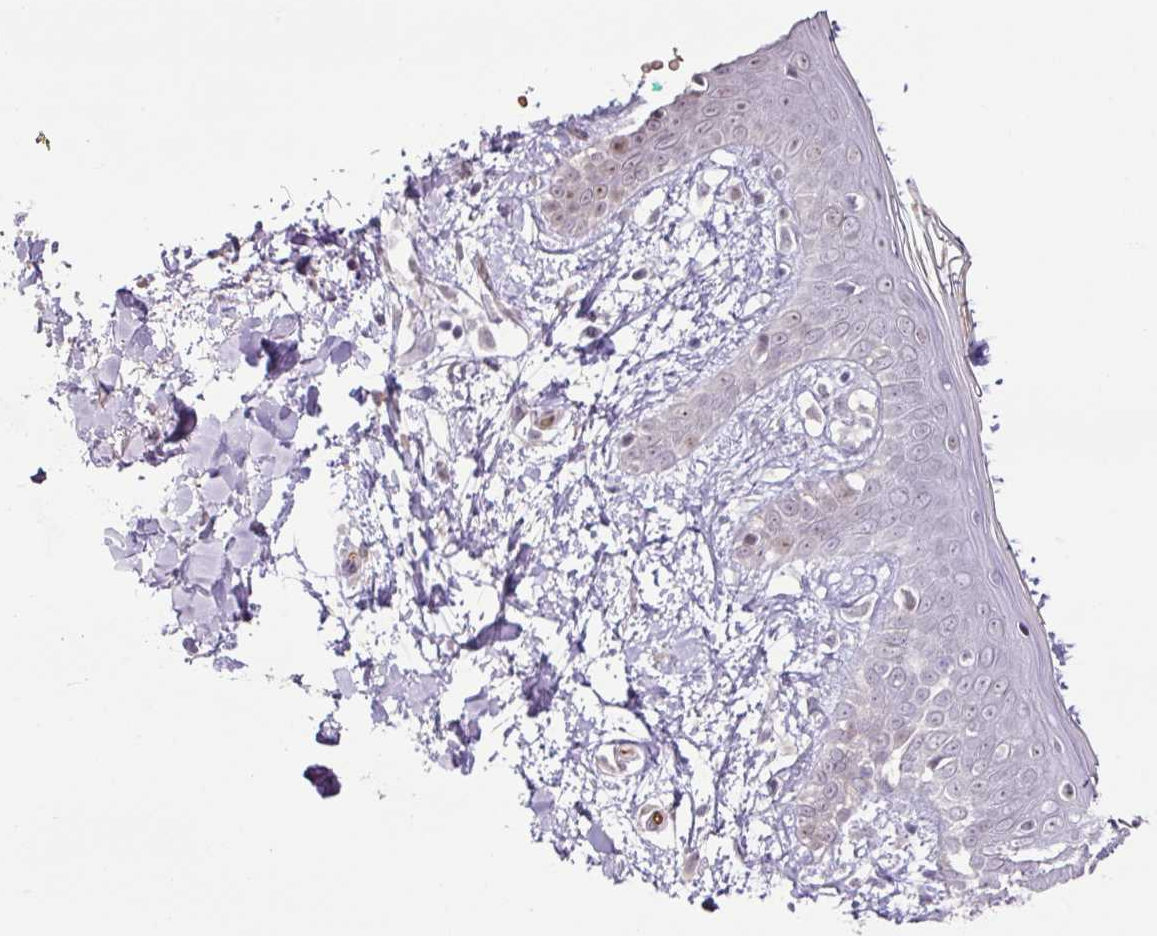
{"staining": {"intensity": "negative", "quantity": "none", "location": "none"}, "tissue": "skin", "cell_type": "Fibroblasts", "image_type": "normal", "snomed": [{"axis": "morphology", "description": "Normal tissue, NOS"}, {"axis": "topography", "description": "Skin"}], "caption": "This is a photomicrograph of IHC staining of unremarkable skin, which shows no positivity in fibroblasts.", "gene": "PARP2", "patient": {"sex": "female", "age": 34}}